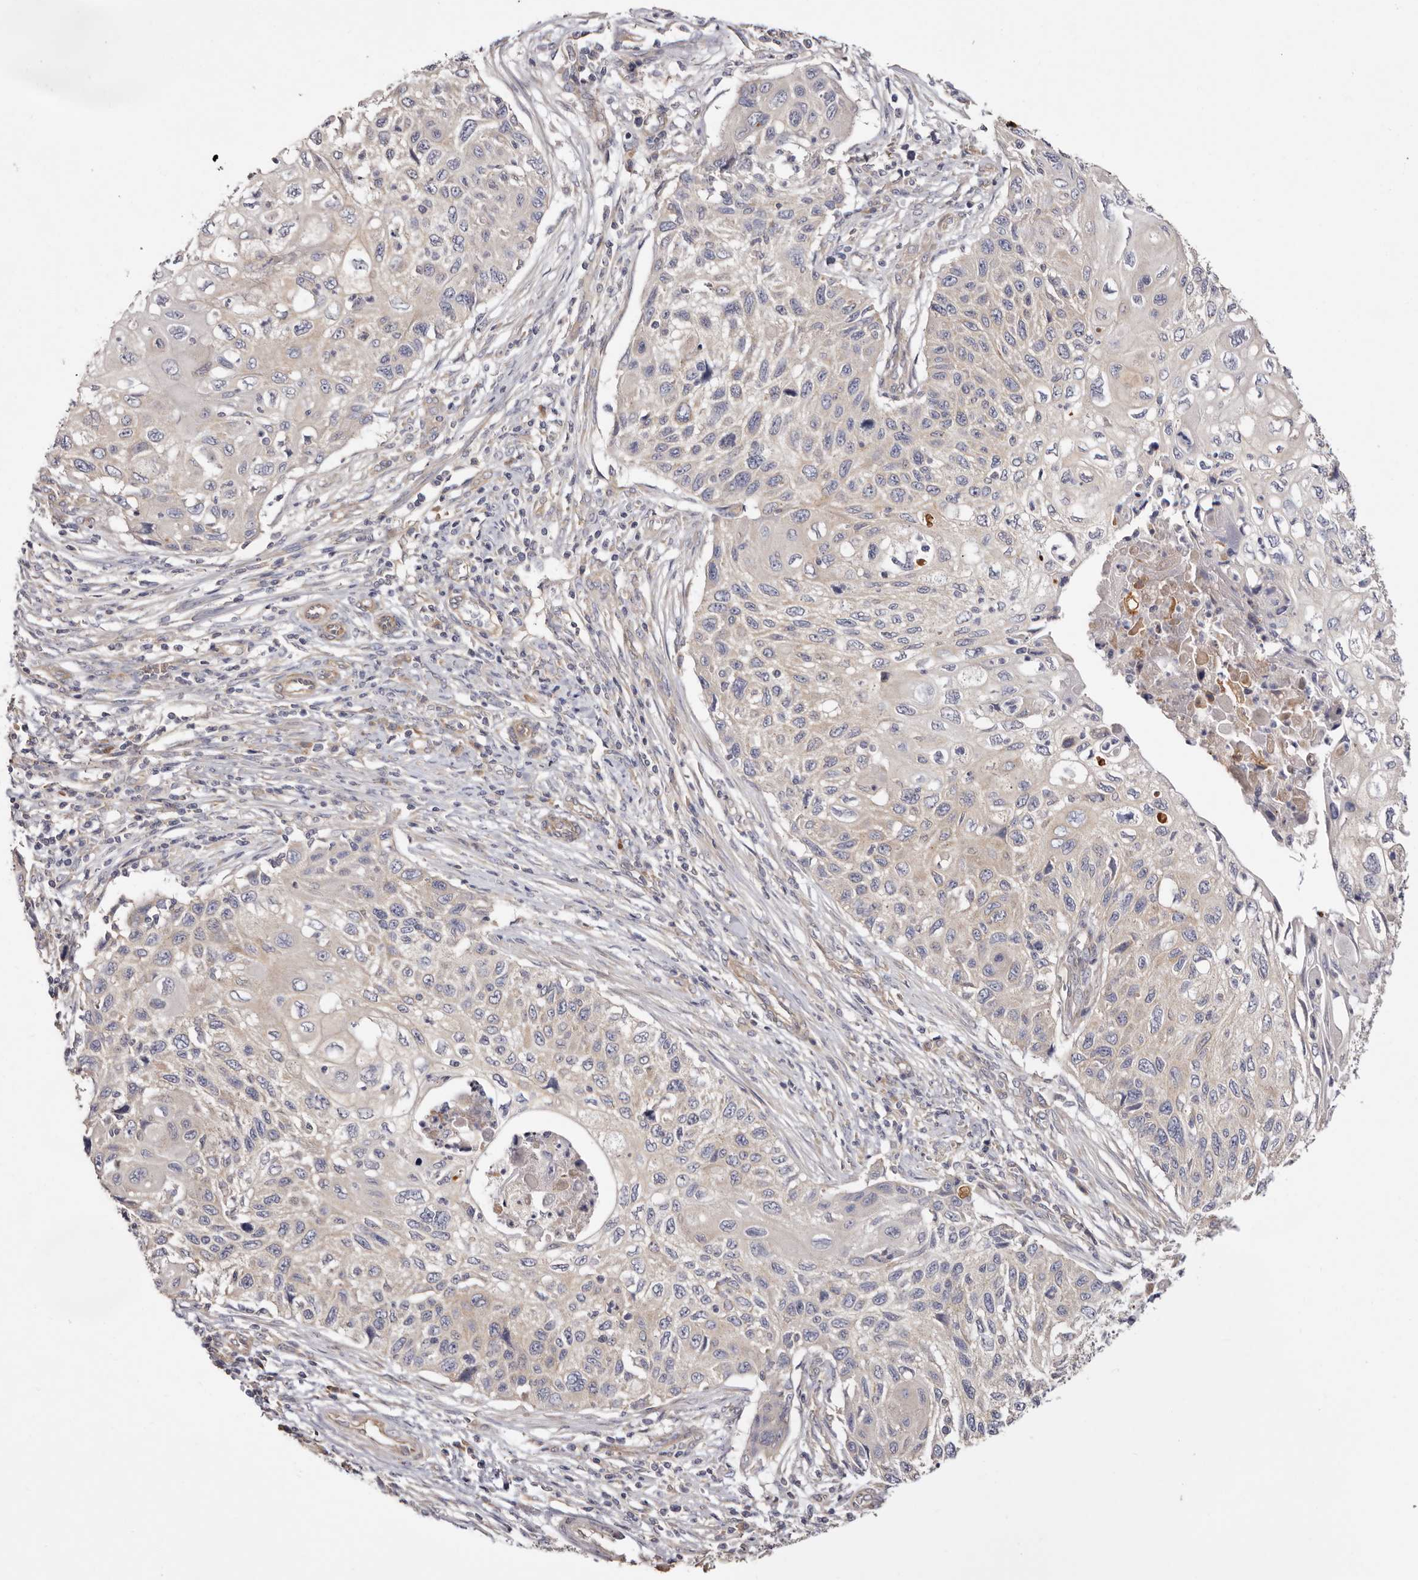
{"staining": {"intensity": "negative", "quantity": "none", "location": "none"}, "tissue": "cervical cancer", "cell_type": "Tumor cells", "image_type": "cancer", "snomed": [{"axis": "morphology", "description": "Squamous cell carcinoma, NOS"}, {"axis": "topography", "description": "Cervix"}], "caption": "Cervical cancer (squamous cell carcinoma) stained for a protein using IHC shows no staining tumor cells.", "gene": "FAM167B", "patient": {"sex": "female", "age": 70}}